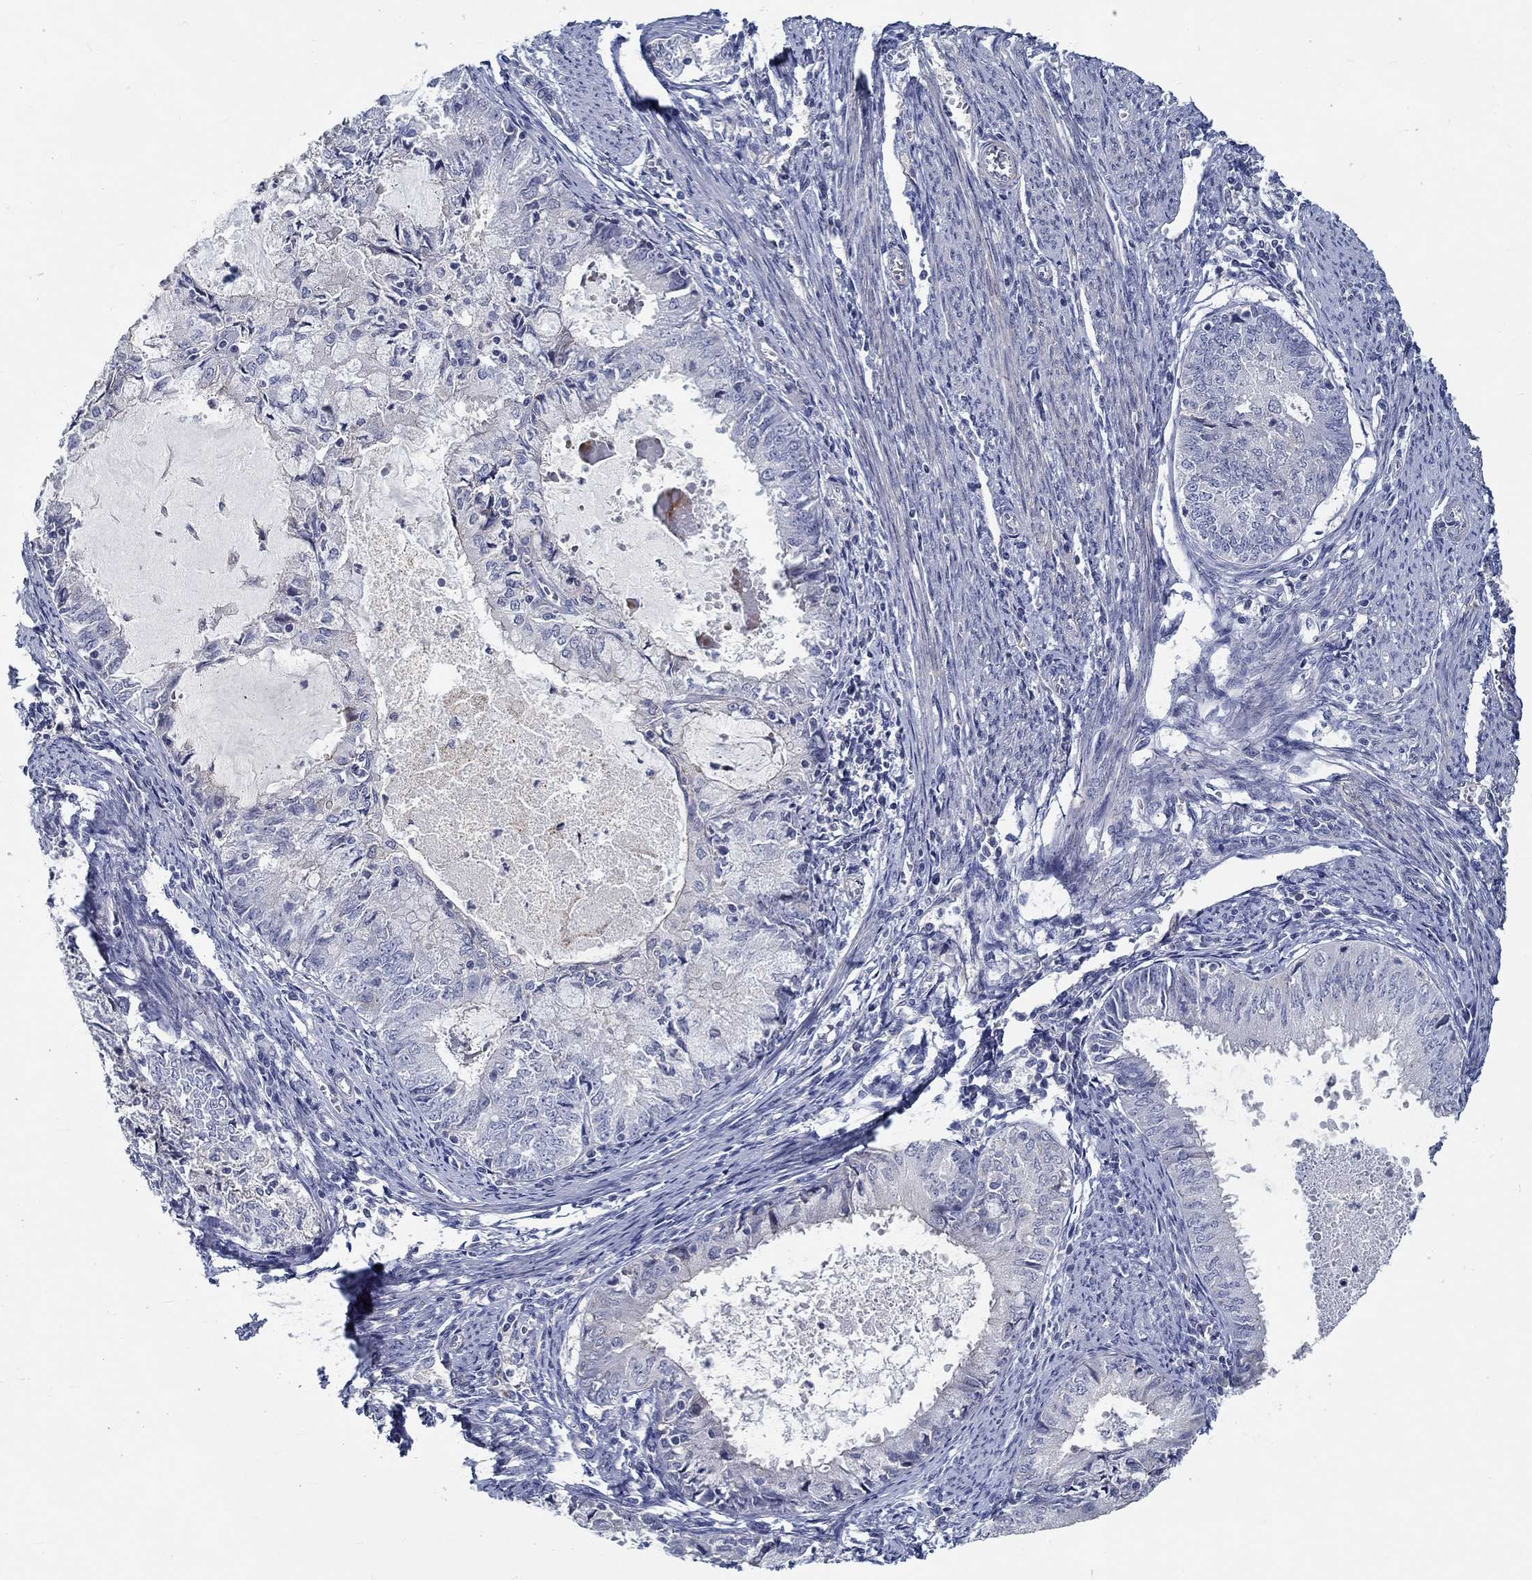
{"staining": {"intensity": "negative", "quantity": "none", "location": "none"}, "tissue": "endometrial cancer", "cell_type": "Tumor cells", "image_type": "cancer", "snomed": [{"axis": "morphology", "description": "Adenocarcinoma, NOS"}, {"axis": "topography", "description": "Endometrium"}], "caption": "A high-resolution photomicrograph shows immunohistochemistry (IHC) staining of endometrial adenocarcinoma, which shows no significant positivity in tumor cells. Brightfield microscopy of immunohistochemistry stained with DAB (3,3'-diaminobenzidine) (brown) and hematoxylin (blue), captured at high magnification.", "gene": "MYBPC1", "patient": {"sex": "female", "age": 57}}